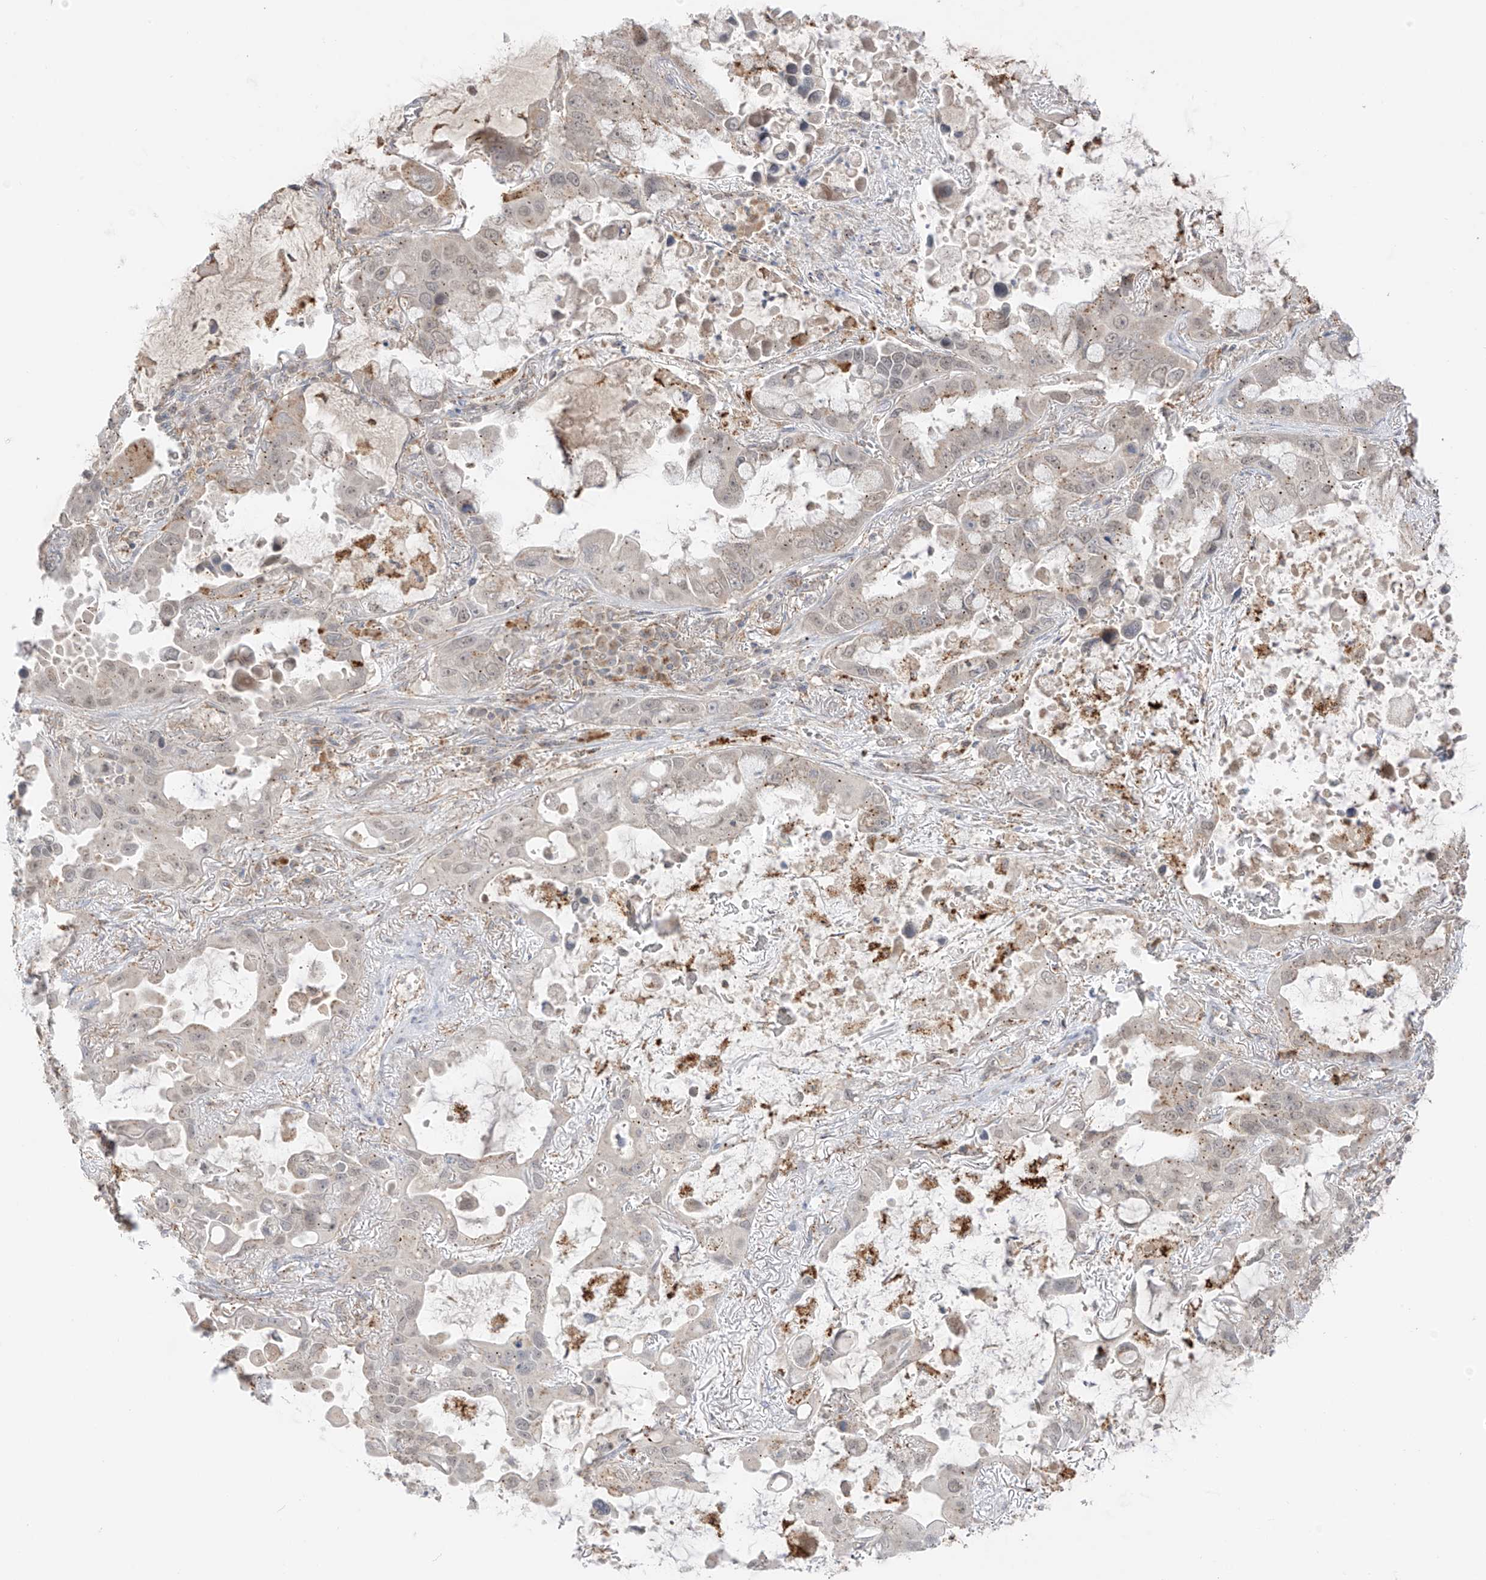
{"staining": {"intensity": "moderate", "quantity": "<25%", "location": "cytoplasmic/membranous"}, "tissue": "lung cancer", "cell_type": "Tumor cells", "image_type": "cancer", "snomed": [{"axis": "morphology", "description": "Adenocarcinoma, NOS"}, {"axis": "topography", "description": "Lung"}], "caption": "About <25% of tumor cells in lung cancer (adenocarcinoma) display moderate cytoplasmic/membranous protein staining as visualized by brown immunohistochemical staining.", "gene": "N4BP3", "patient": {"sex": "male", "age": 64}}